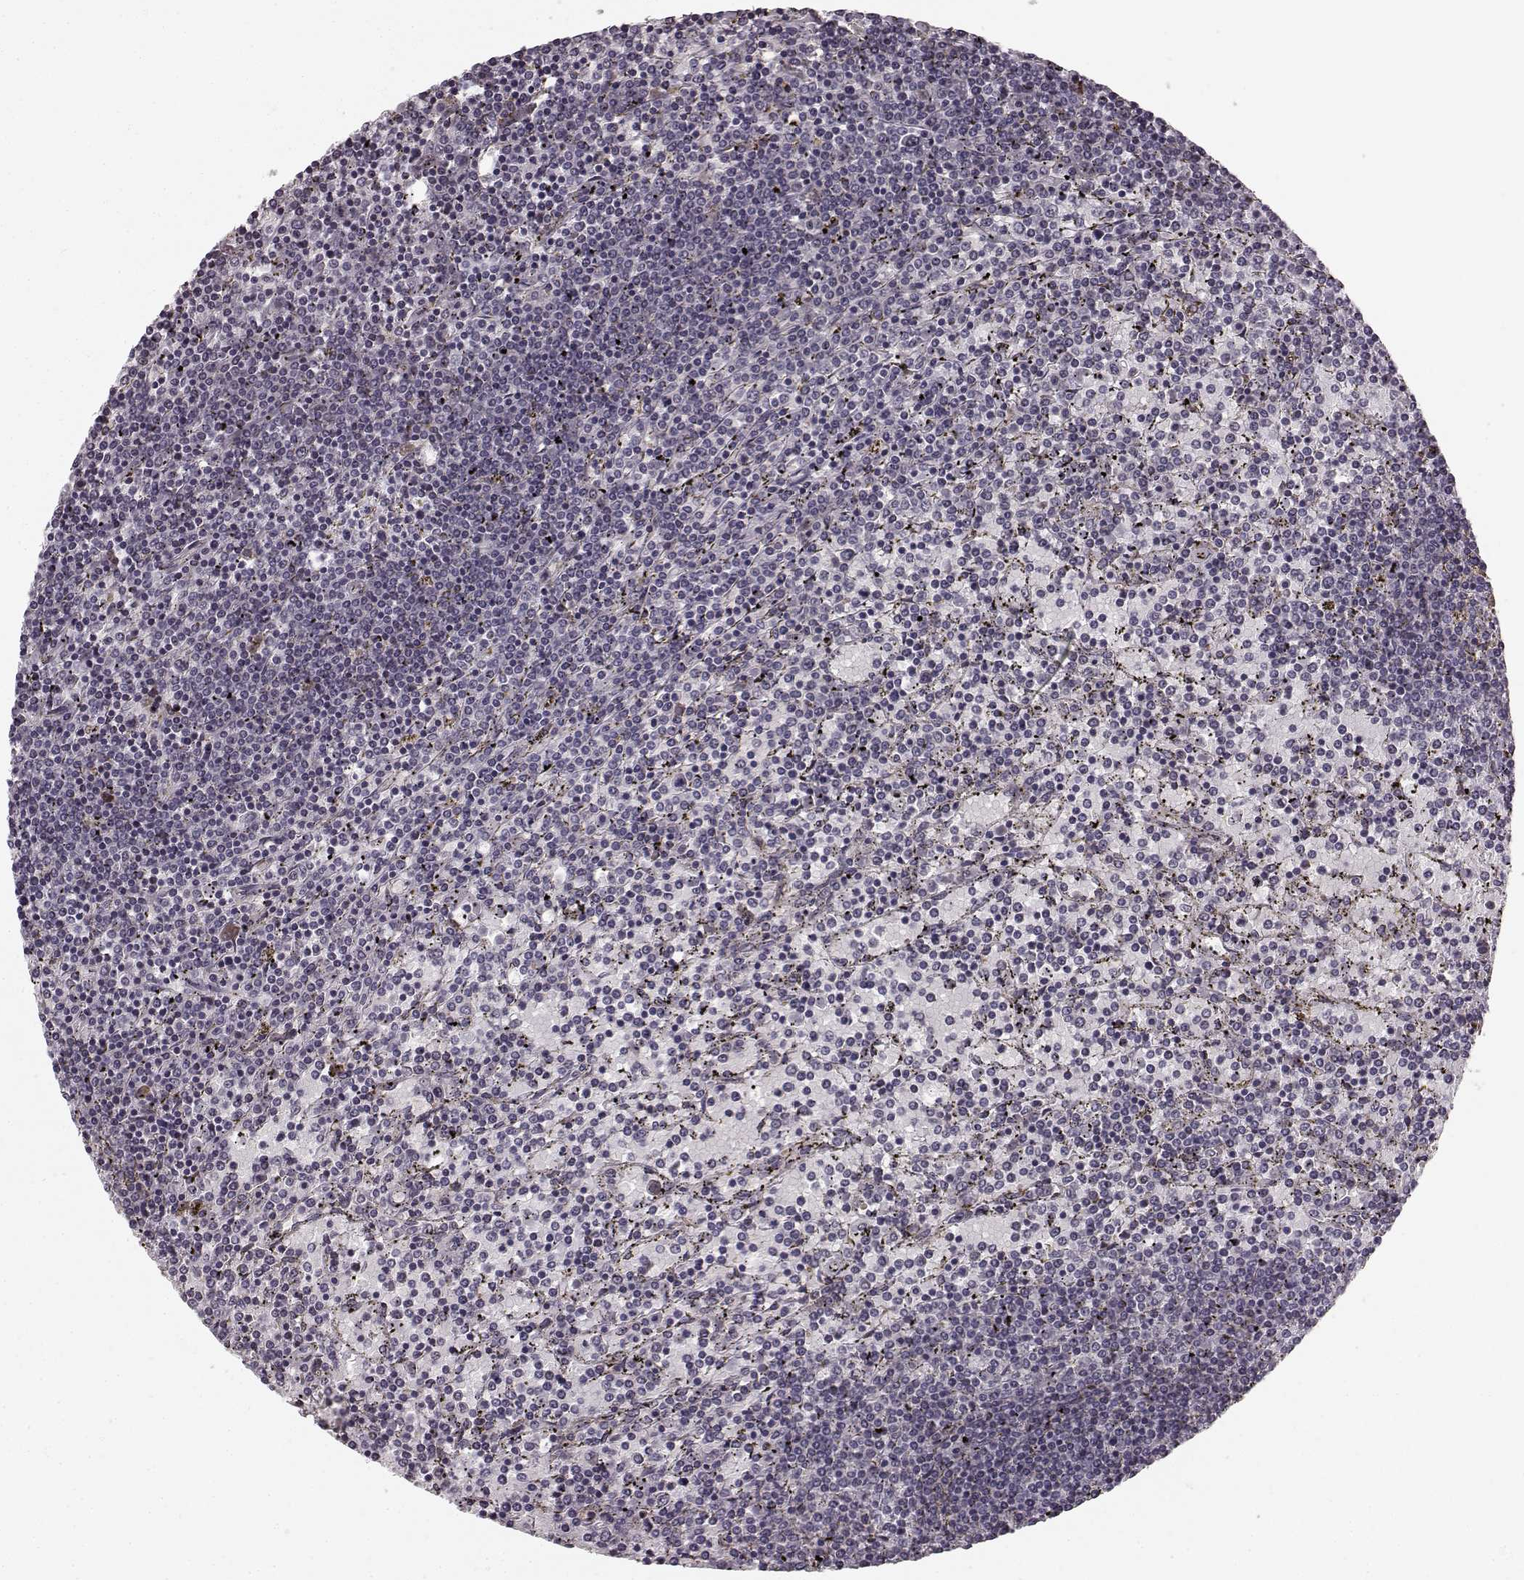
{"staining": {"intensity": "negative", "quantity": "none", "location": "none"}, "tissue": "lymphoma", "cell_type": "Tumor cells", "image_type": "cancer", "snomed": [{"axis": "morphology", "description": "Malignant lymphoma, non-Hodgkin's type, Low grade"}, {"axis": "topography", "description": "Spleen"}], "caption": "Tumor cells show no significant staining in low-grade malignant lymphoma, non-Hodgkin's type.", "gene": "FAM234B", "patient": {"sex": "female", "age": 77}}